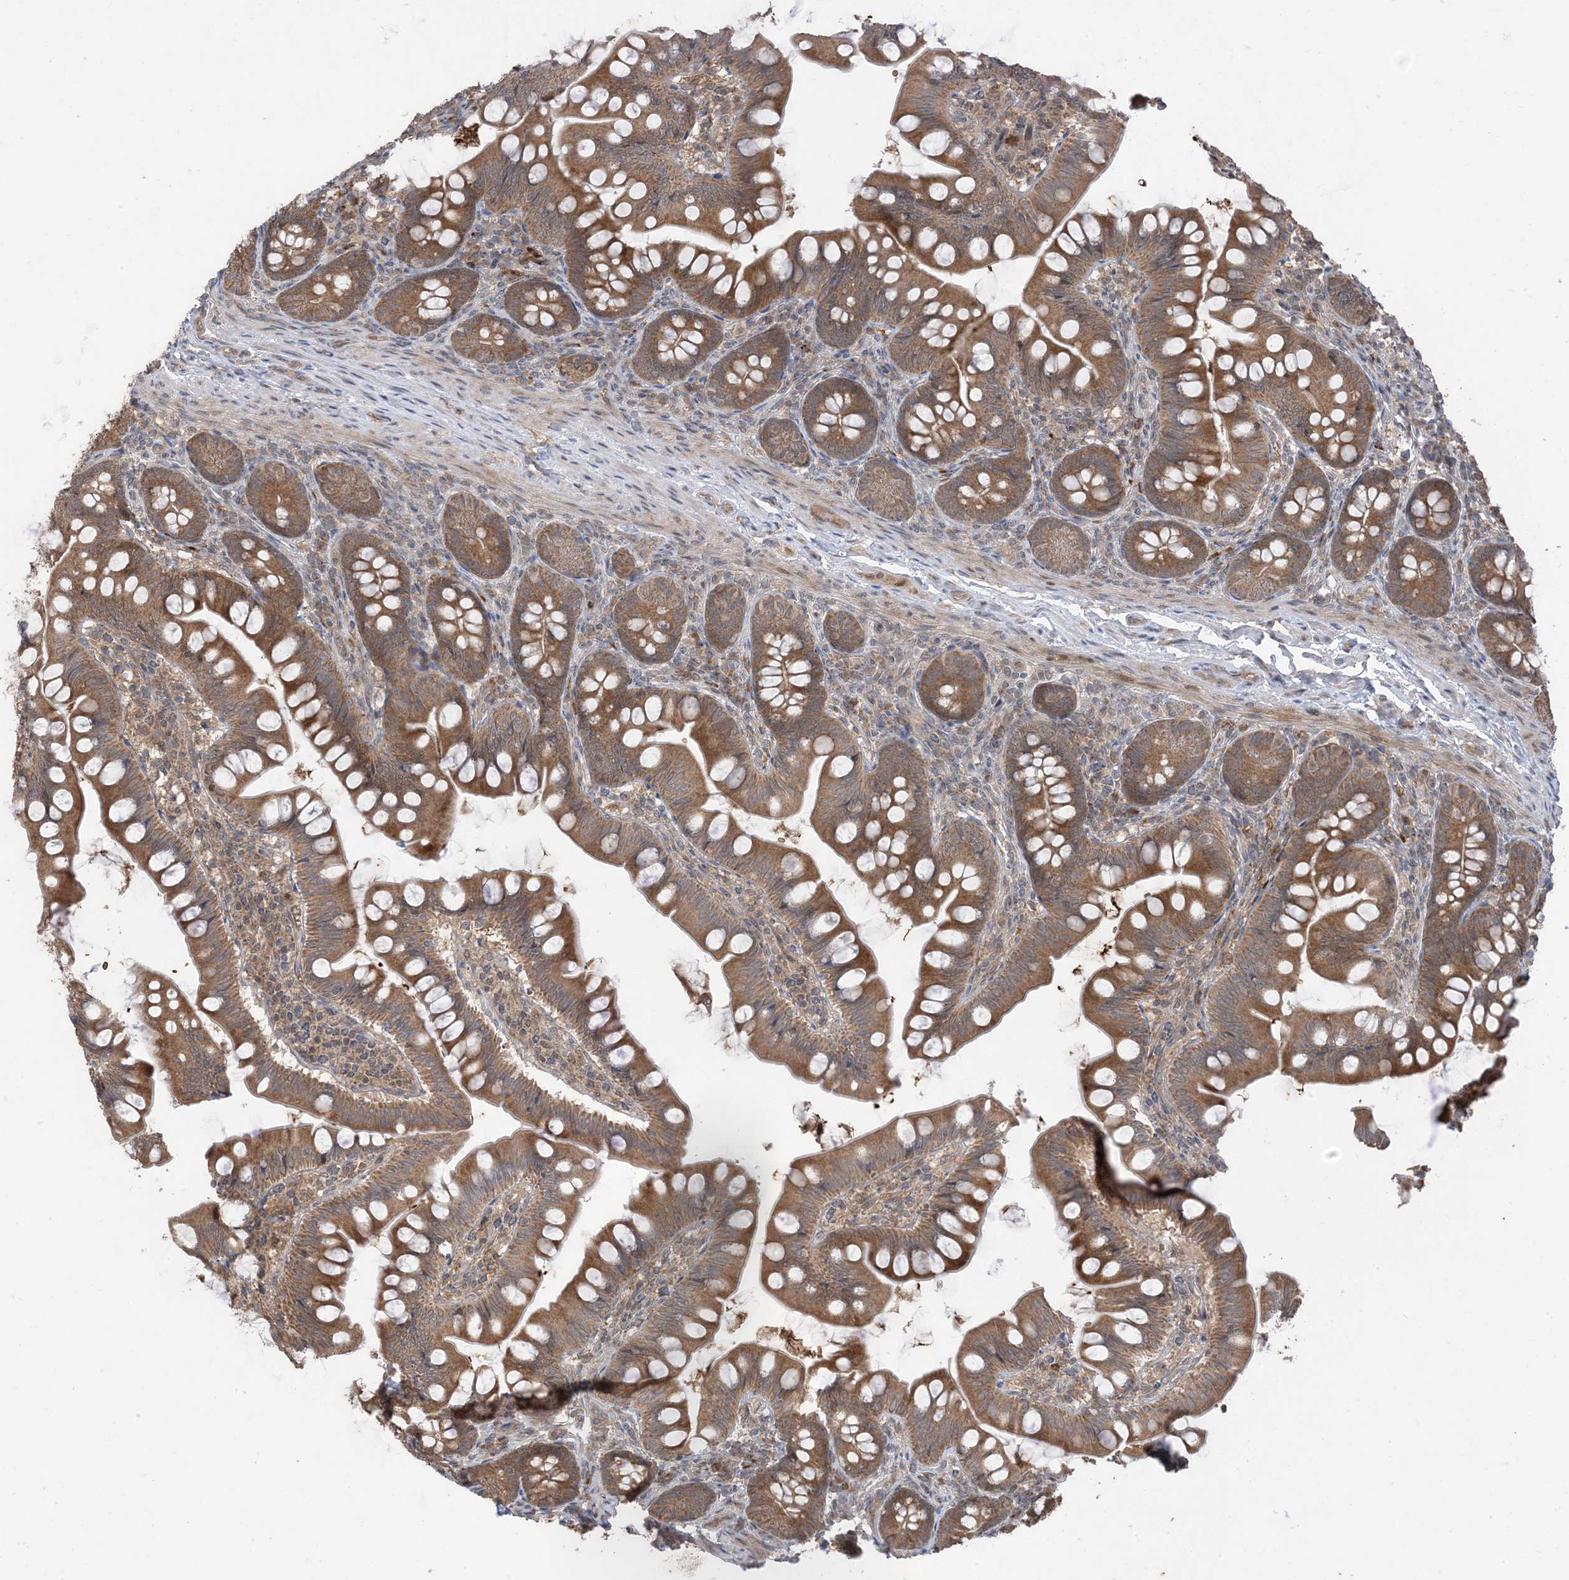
{"staining": {"intensity": "moderate", "quantity": ">75%", "location": "cytoplasmic/membranous"}, "tissue": "small intestine", "cell_type": "Glandular cells", "image_type": "normal", "snomed": [{"axis": "morphology", "description": "Normal tissue, NOS"}, {"axis": "topography", "description": "Small intestine"}], "caption": "Moderate cytoplasmic/membranous protein positivity is present in approximately >75% of glandular cells in small intestine. The staining was performed using DAB (3,3'-diaminobenzidine) to visualize the protein expression in brown, while the nuclei were stained in blue with hematoxylin (Magnification: 20x).", "gene": "PUSL1", "patient": {"sex": "male", "age": 7}}